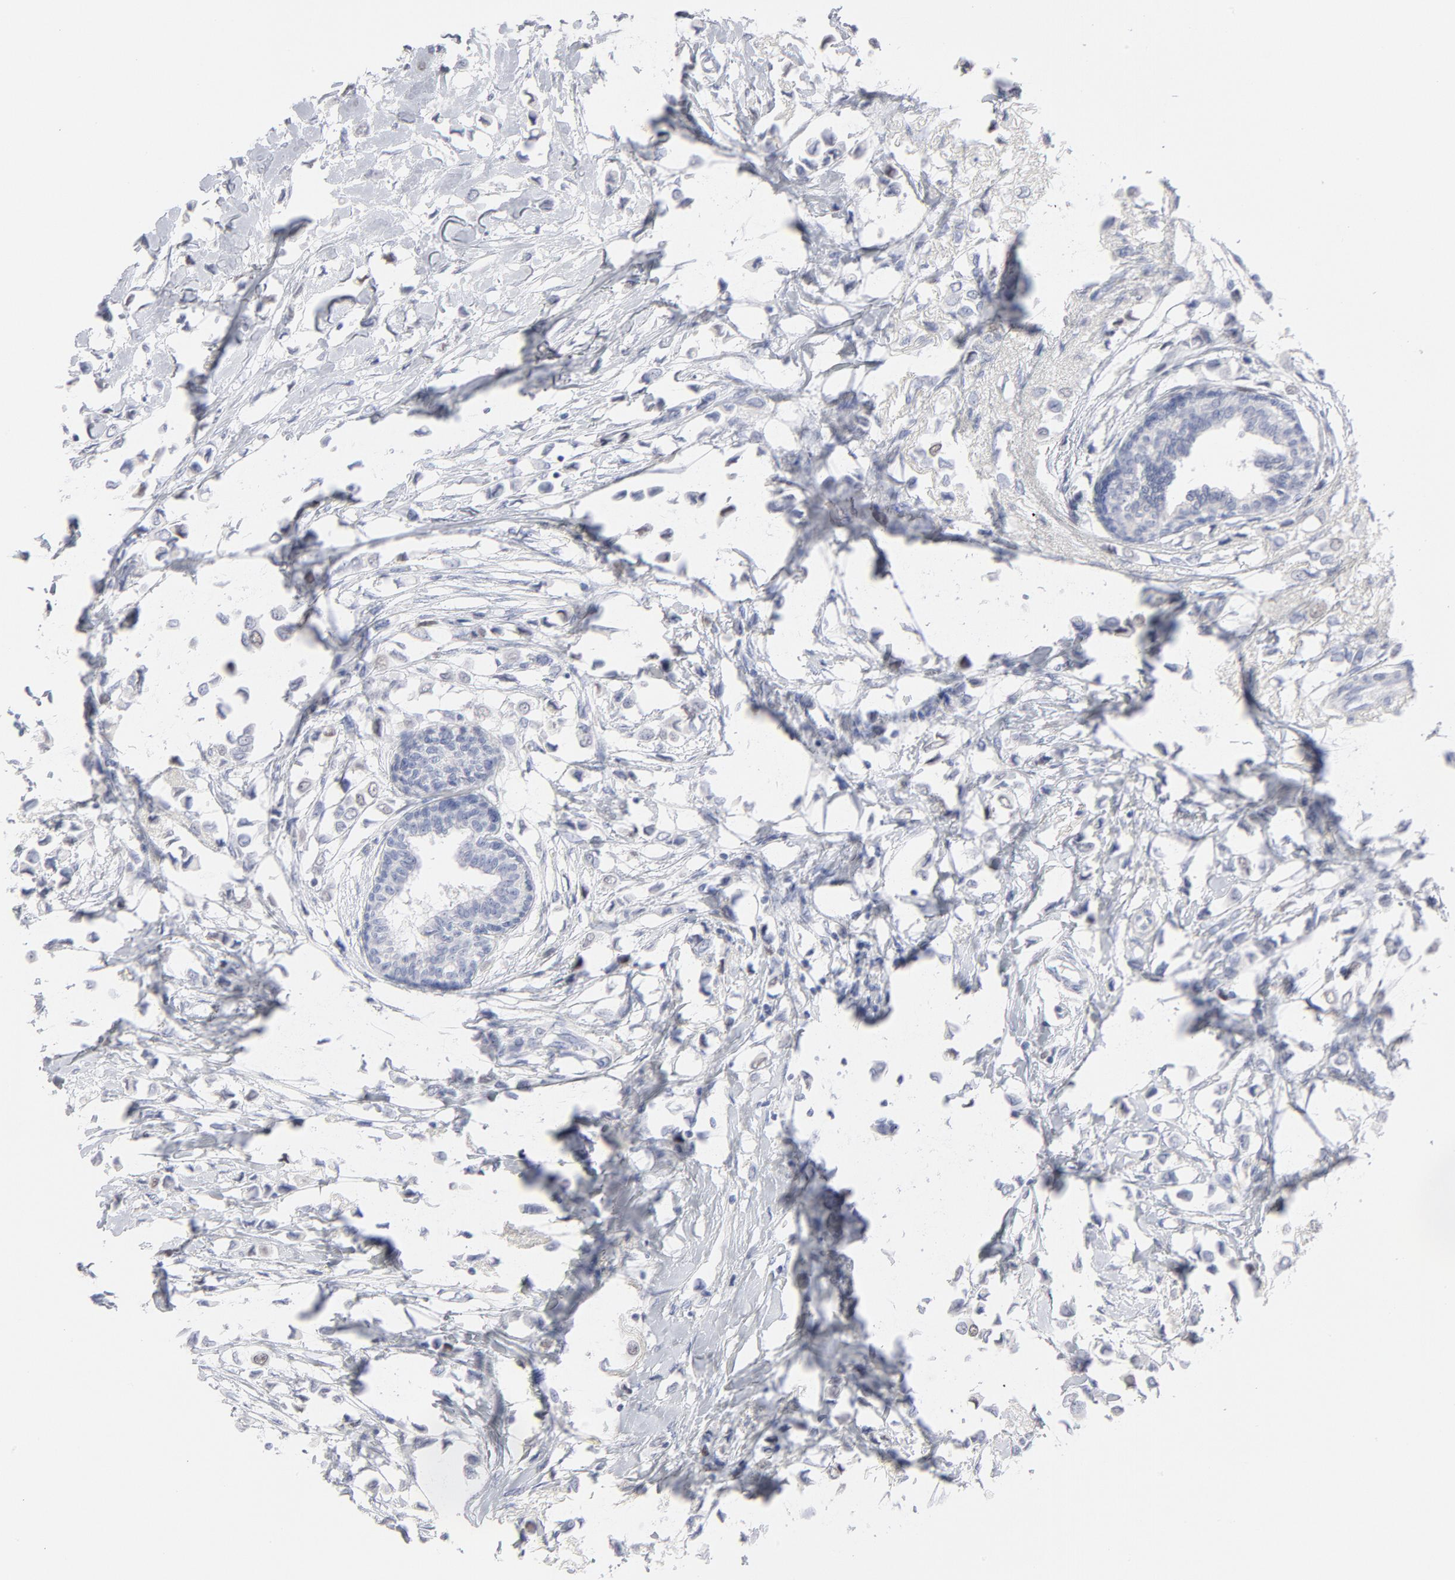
{"staining": {"intensity": "weak", "quantity": "<25%", "location": "nuclear"}, "tissue": "breast cancer", "cell_type": "Tumor cells", "image_type": "cancer", "snomed": [{"axis": "morphology", "description": "Lobular carcinoma"}, {"axis": "topography", "description": "Breast"}], "caption": "Immunohistochemical staining of human breast lobular carcinoma reveals no significant positivity in tumor cells.", "gene": "MCM7", "patient": {"sex": "female", "age": 51}}